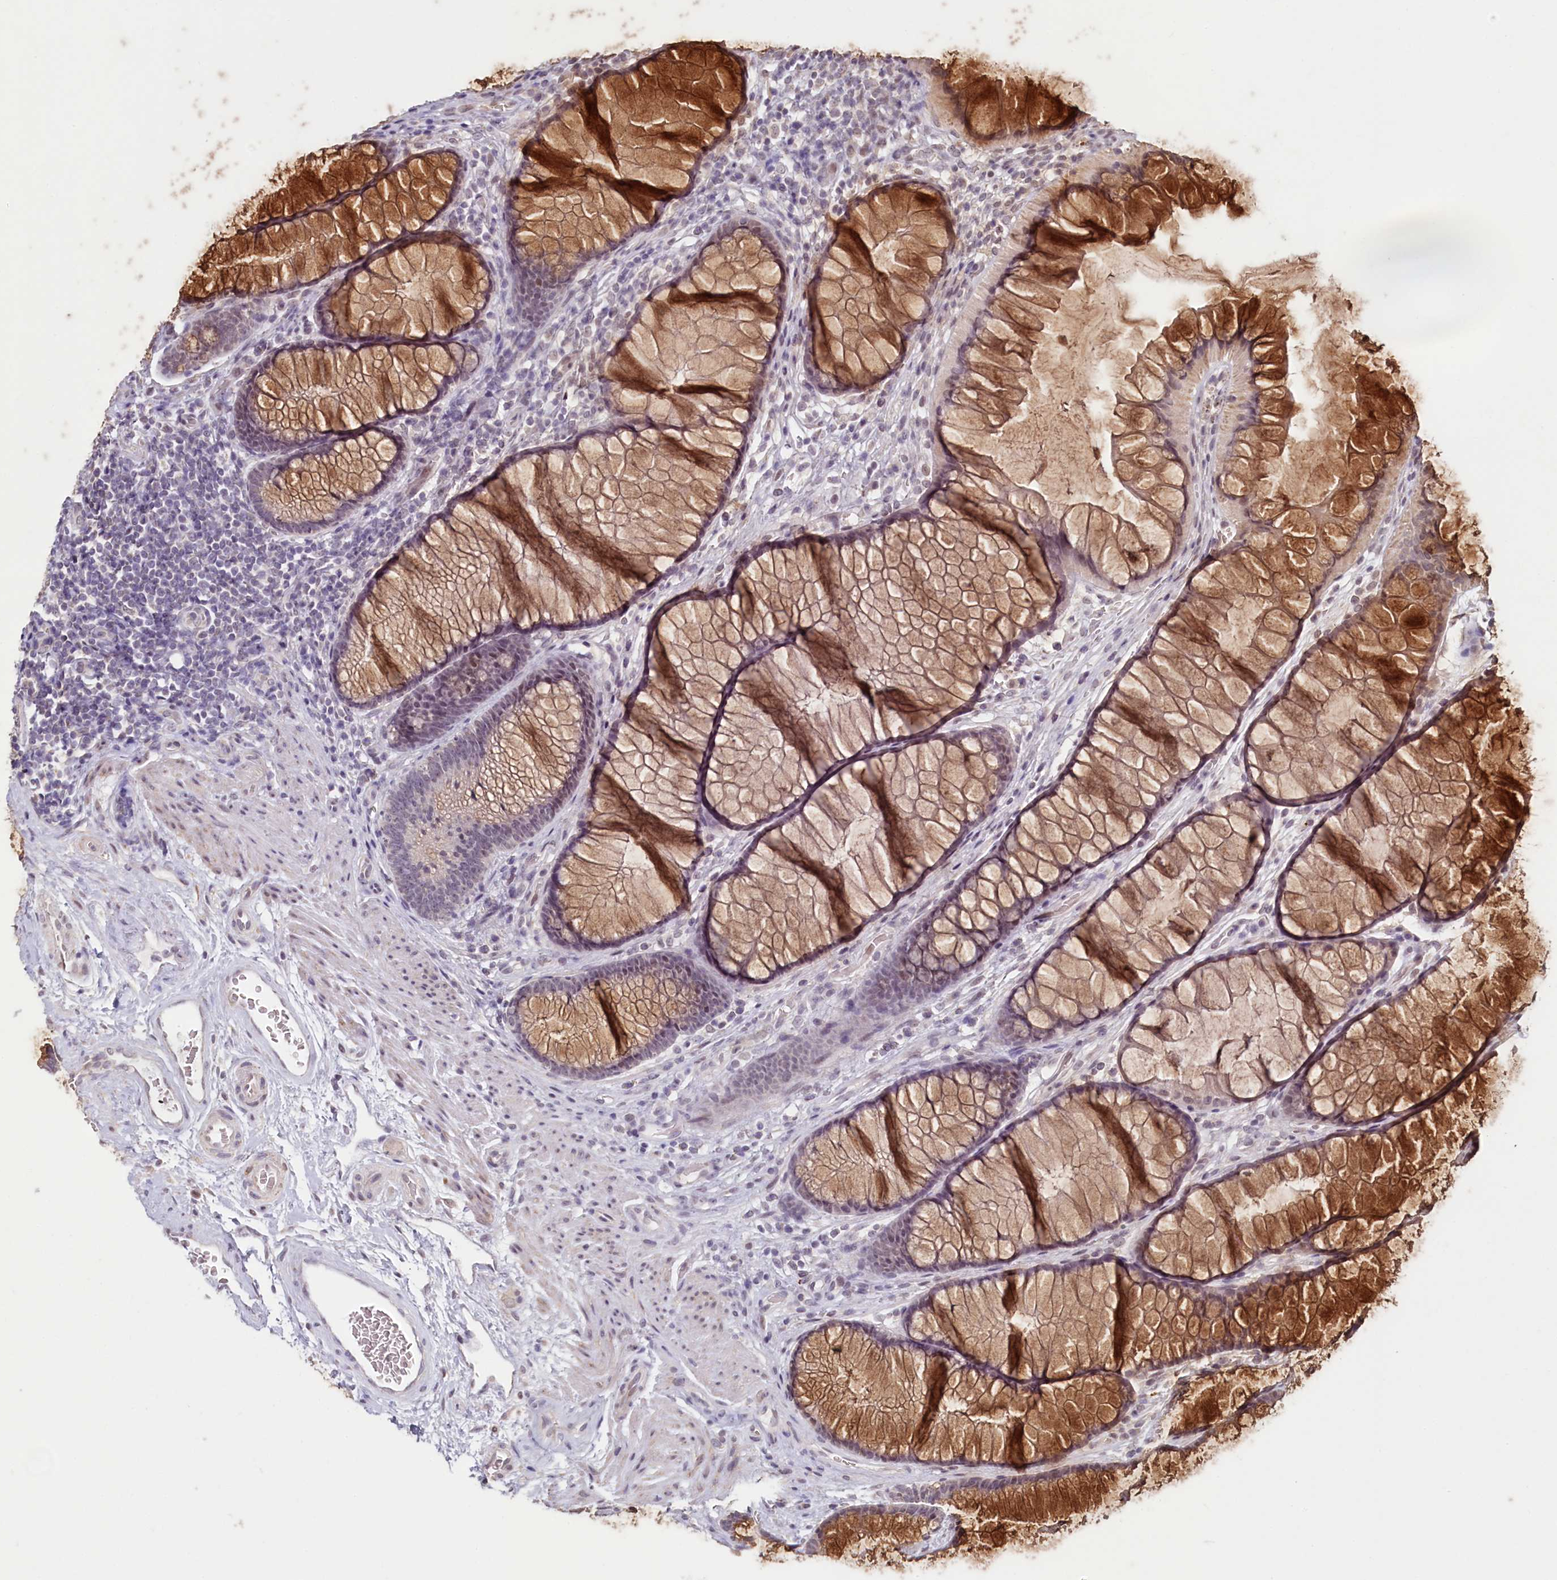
{"staining": {"intensity": "weak", "quantity": "25%-75%", "location": "cytoplasmic/membranous"}, "tissue": "colon", "cell_type": "Endothelial cells", "image_type": "normal", "snomed": [{"axis": "morphology", "description": "Normal tissue, NOS"}, {"axis": "topography", "description": "Colon"}], "caption": "Immunohistochemical staining of unremarkable colon demonstrates weak cytoplasmic/membranous protein staining in about 25%-75% of endothelial cells. The staining was performed using DAB, with brown indicating positive protein expression. Nuclei are stained blue with hematoxylin.", "gene": "PDE6D", "patient": {"sex": "female", "age": 82}}